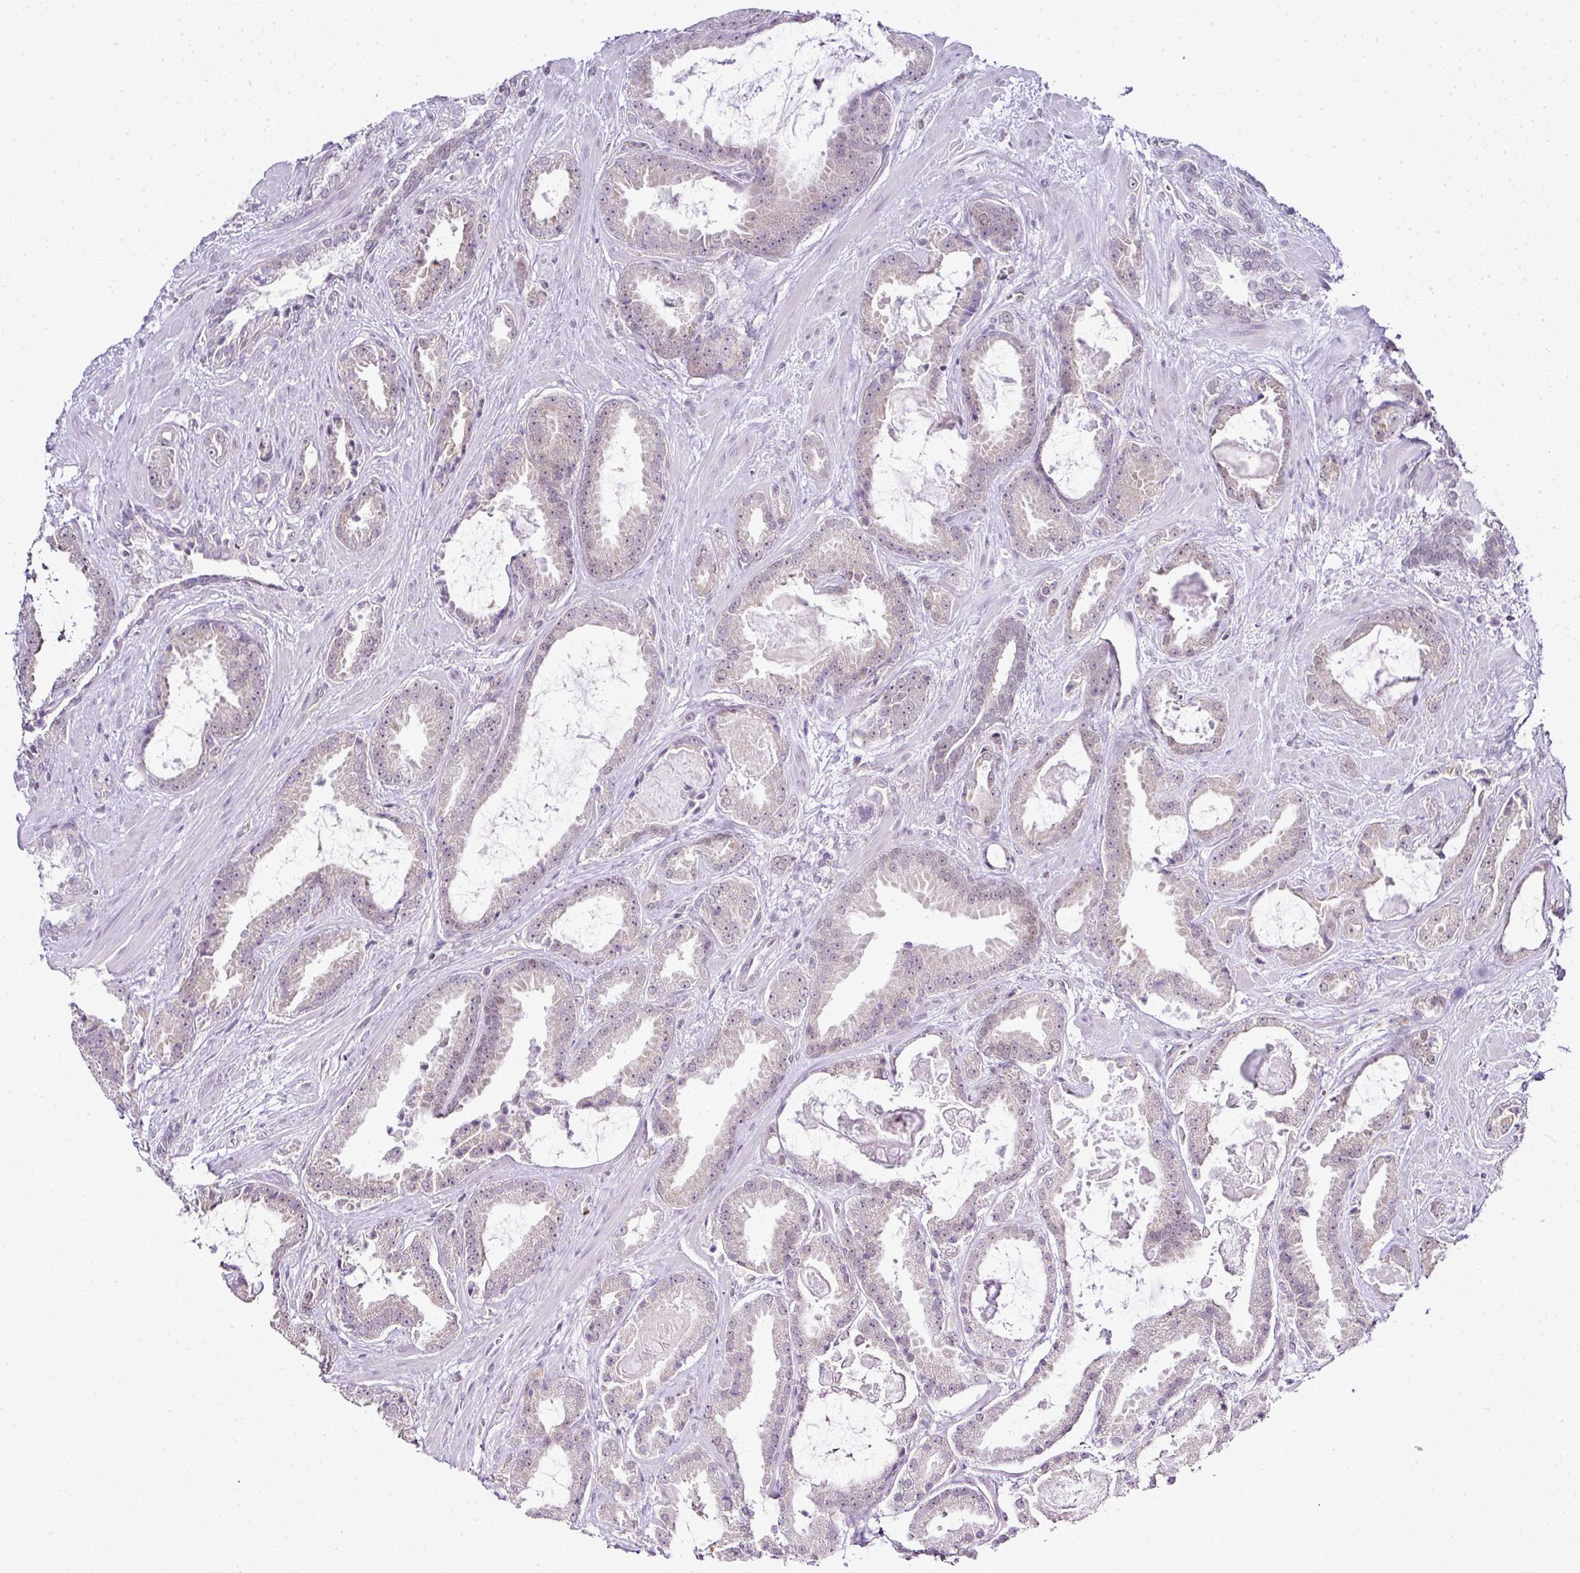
{"staining": {"intensity": "negative", "quantity": "none", "location": "none"}, "tissue": "prostate cancer", "cell_type": "Tumor cells", "image_type": "cancer", "snomed": [{"axis": "morphology", "description": "Adenocarcinoma, Low grade"}, {"axis": "topography", "description": "Prostate"}], "caption": "A high-resolution histopathology image shows IHC staining of prostate cancer (low-grade adenocarcinoma), which exhibits no significant positivity in tumor cells.", "gene": "FAM32A", "patient": {"sex": "male", "age": 62}}